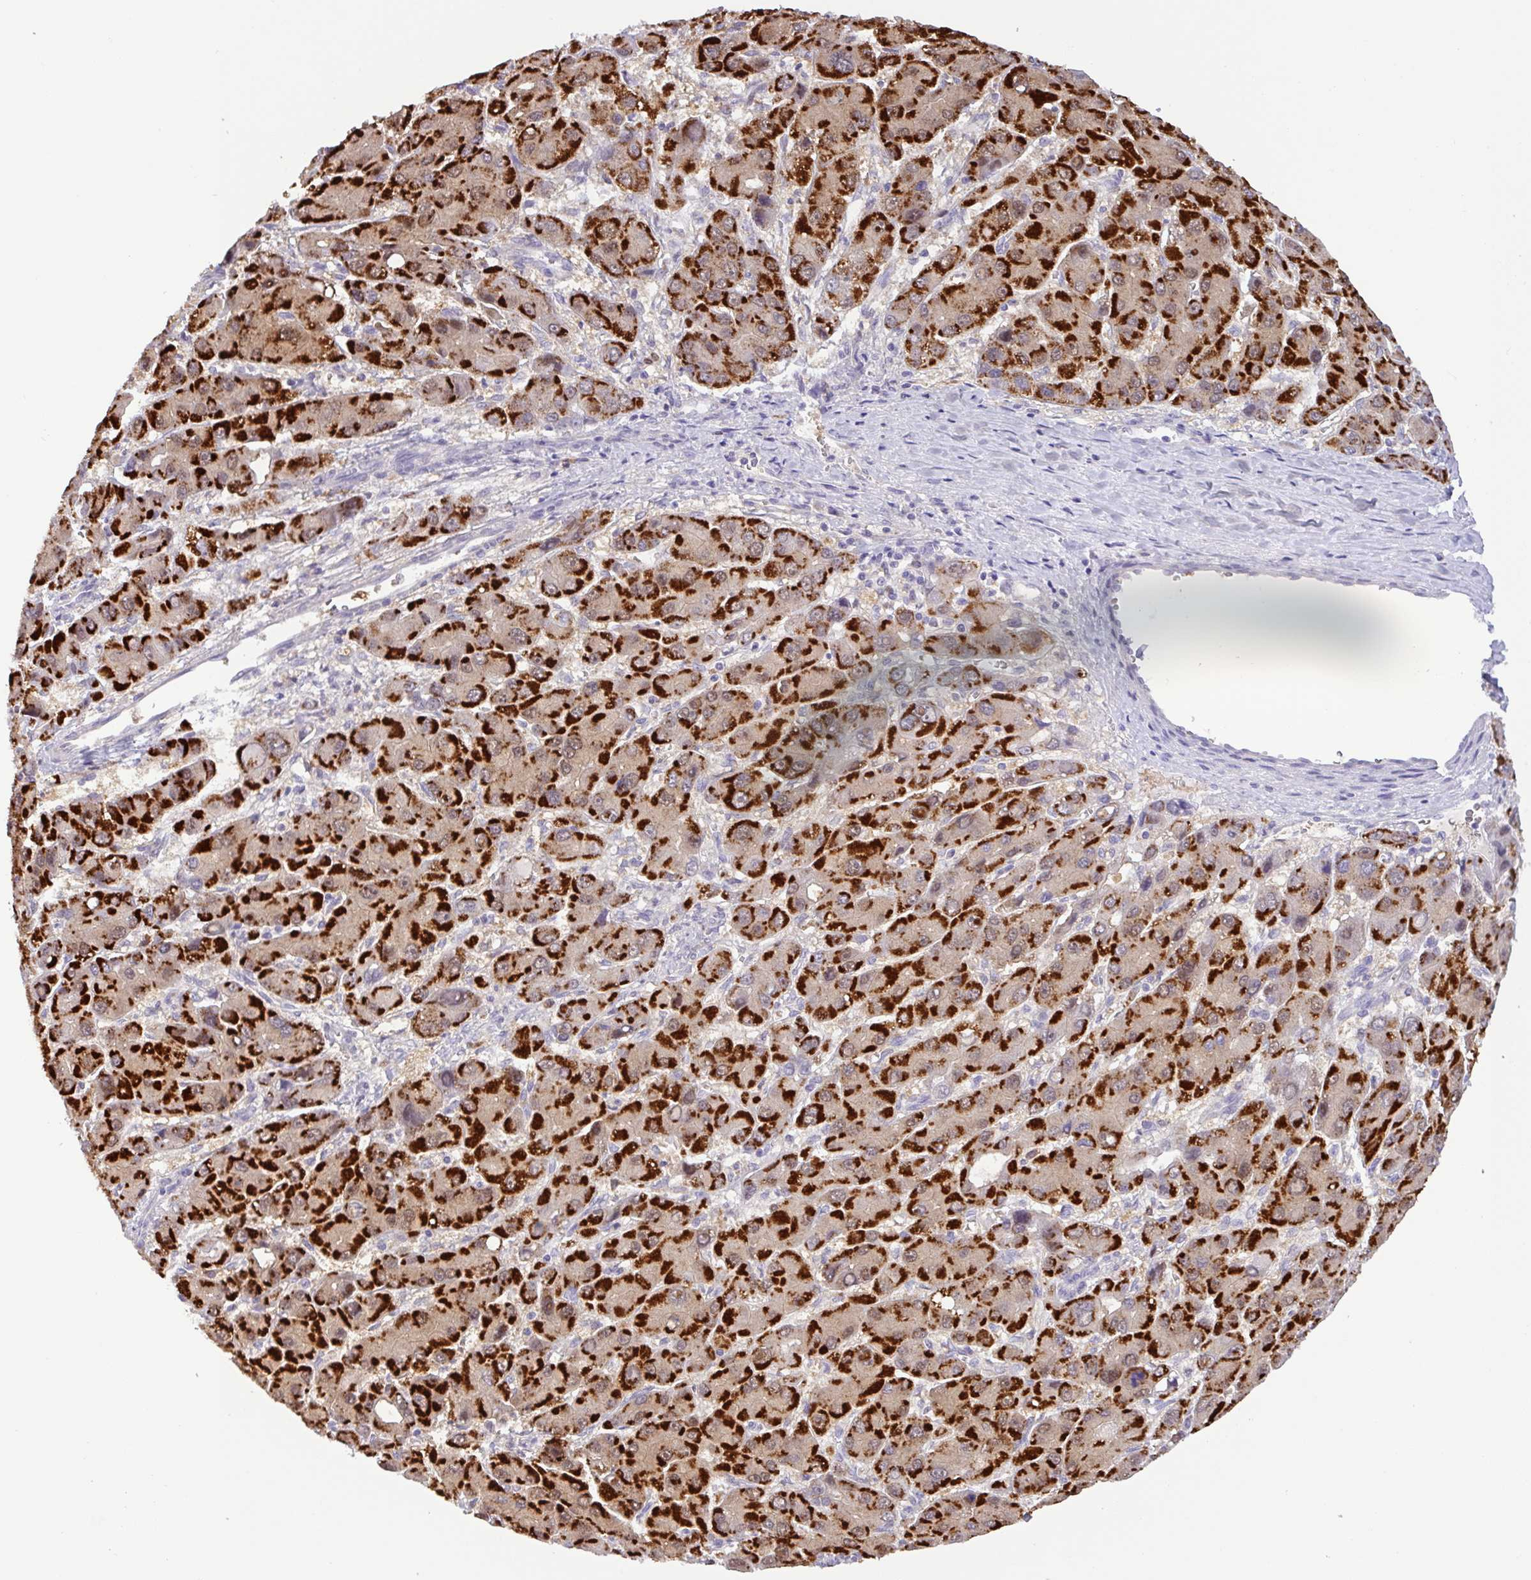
{"staining": {"intensity": "strong", "quantity": ">75%", "location": "cytoplasmic/membranous"}, "tissue": "liver cancer", "cell_type": "Tumor cells", "image_type": "cancer", "snomed": [{"axis": "morphology", "description": "Carcinoma, Hepatocellular, NOS"}, {"axis": "topography", "description": "Liver"}], "caption": "A brown stain shows strong cytoplasmic/membranous staining of a protein in human liver hepatocellular carcinoma tumor cells.", "gene": "TONSL", "patient": {"sex": "male", "age": 55}}